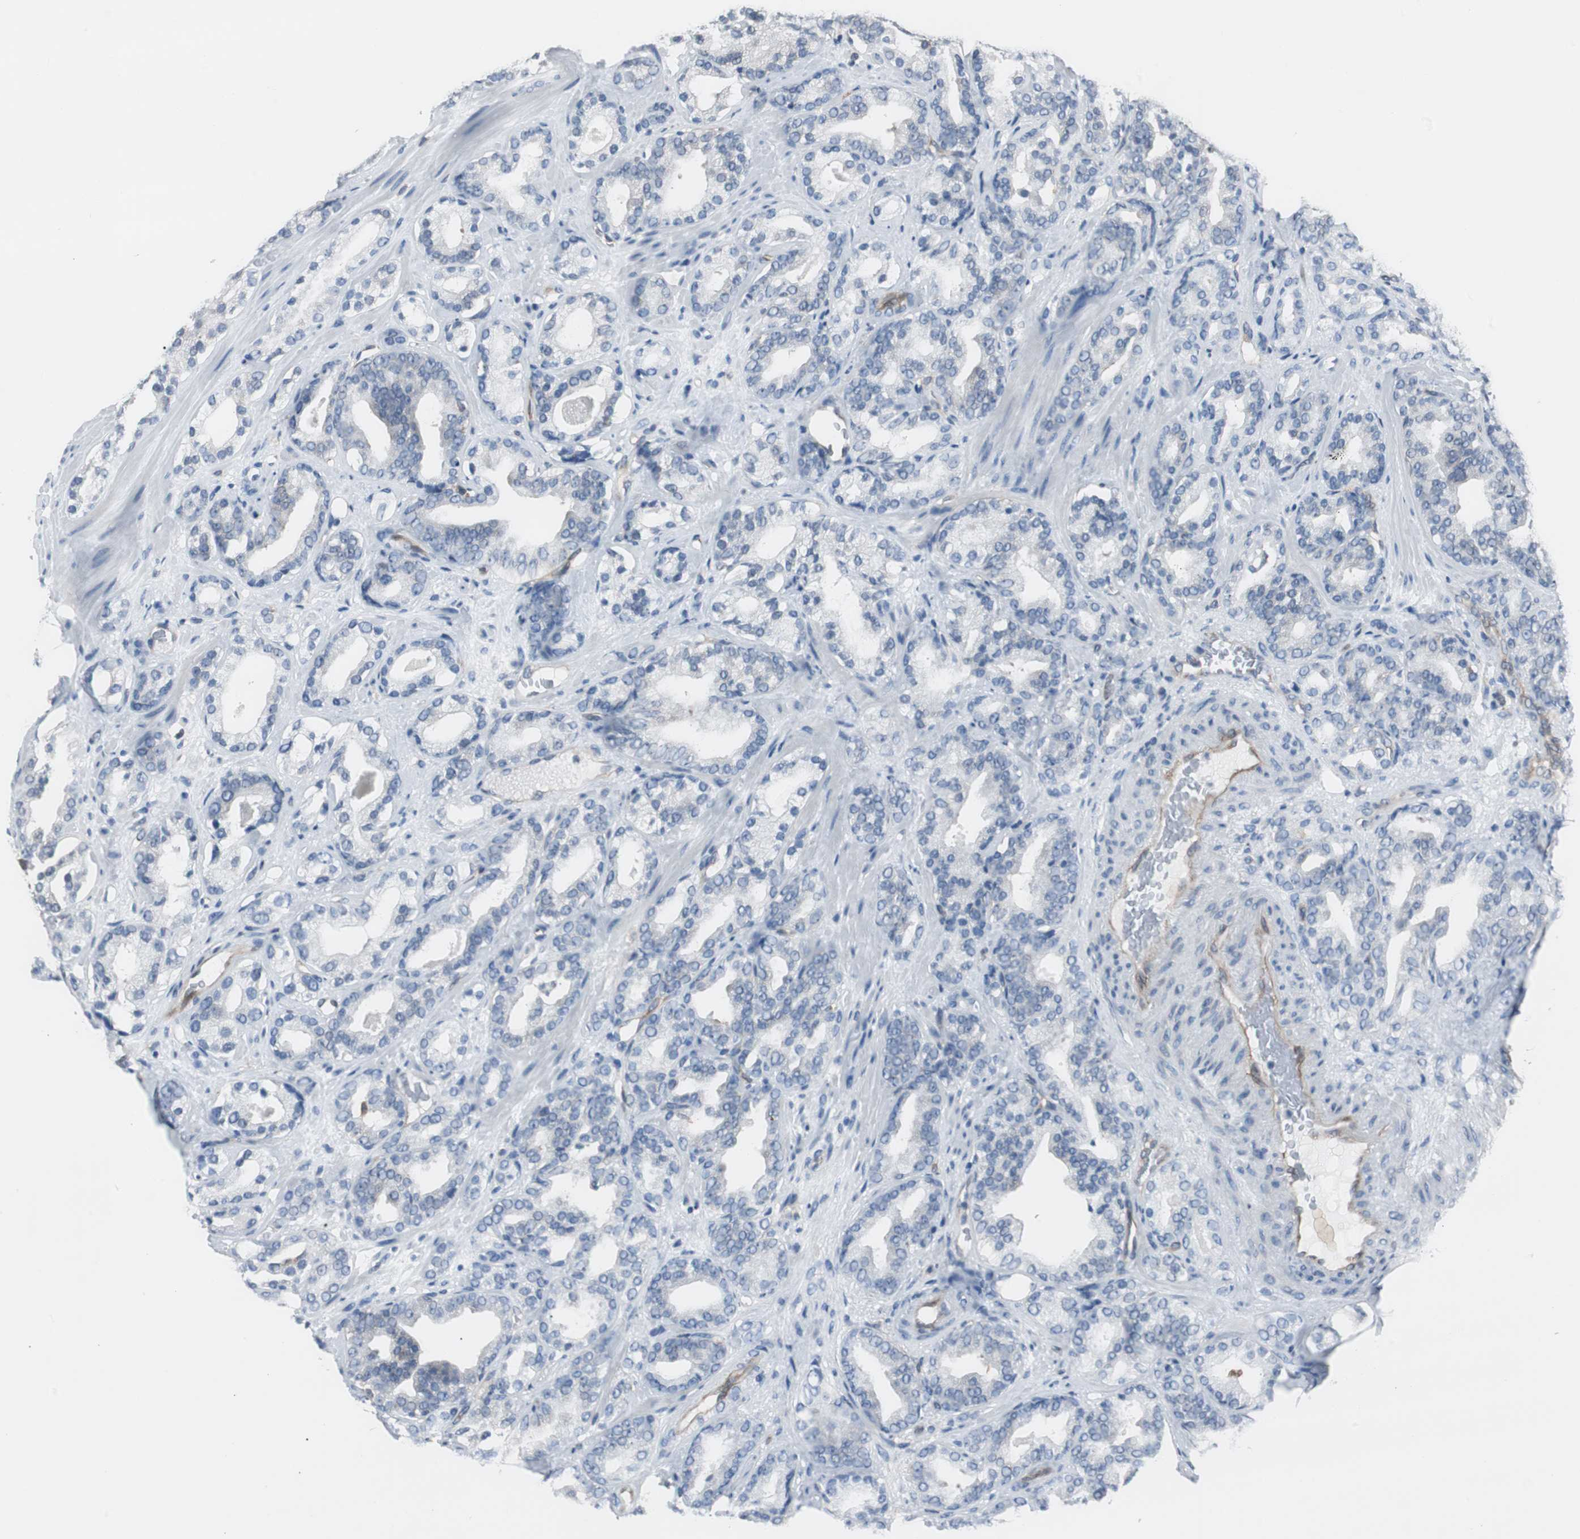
{"staining": {"intensity": "negative", "quantity": "none", "location": "none"}, "tissue": "prostate cancer", "cell_type": "Tumor cells", "image_type": "cancer", "snomed": [{"axis": "morphology", "description": "Adenocarcinoma, Low grade"}, {"axis": "topography", "description": "Prostate"}], "caption": "A histopathology image of human prostate adenocarcinoma (low-grade) is negative for staining in tumor cells.", "gene": "SWAP70", "patient": {"sex": "male", "age": 63}}